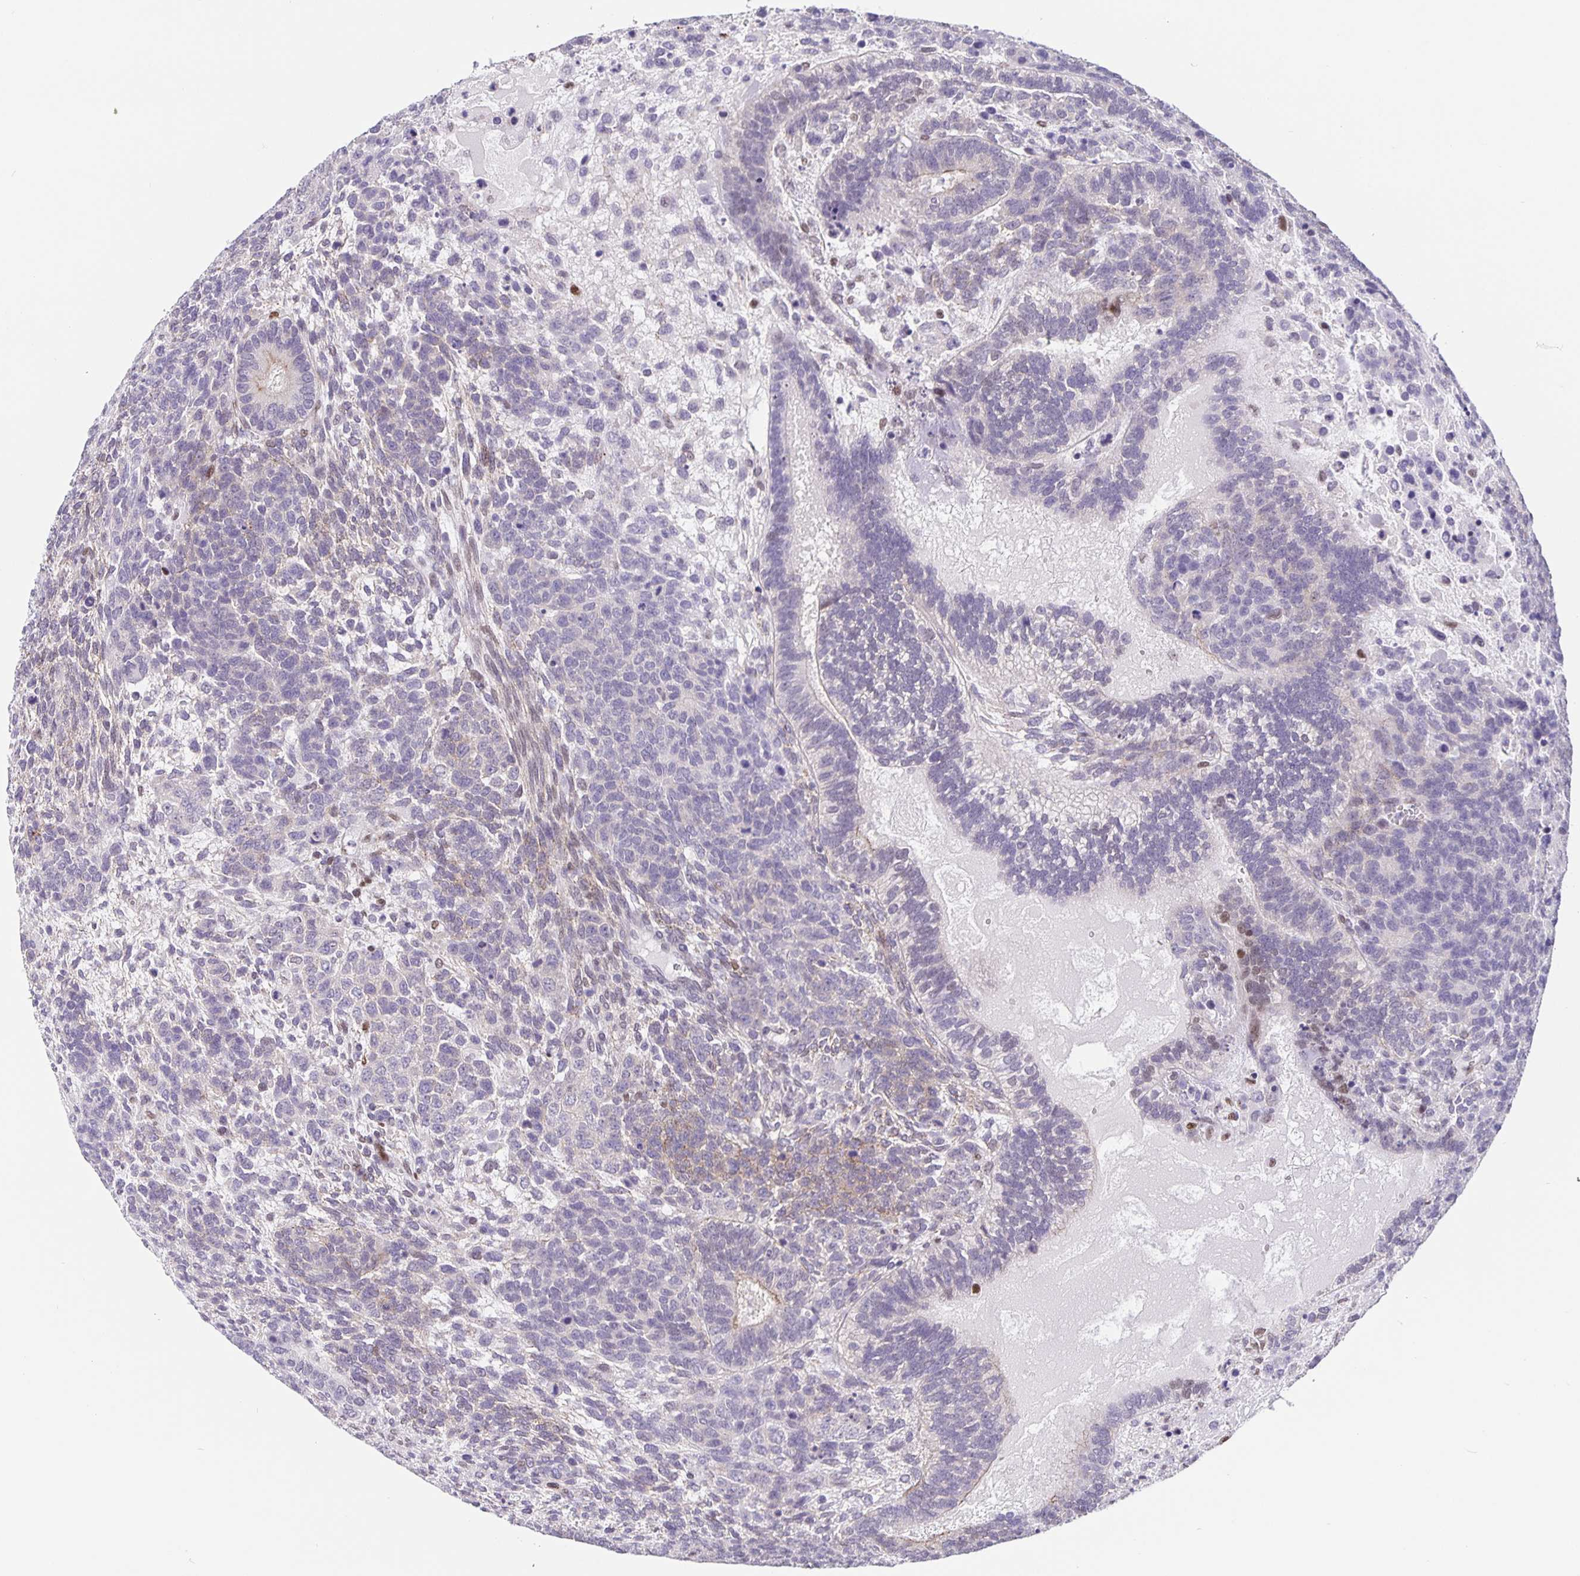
{"staining": {"intensity": "weak", "quantity": "<25%", "location": "cytoplasmic/membranous"}, "tissue": "testis cancer", "cell_type": "Tumor cells", "image_type": "cancer", "snomed": [{"axis": "morphology", "description": "Normal tissue, NOS"}, {"axis": "morphology", "description": "Carcinoma, Embryonal, NOS"}, {"axis": "topography", "description": "Testis"}, {"axis": "topography", "description": "Epididymis"}], "caption": "Micrograph shows no protein expression in tumor cells of testis embryonal carcinoma tissue. The staining was performed using DAB (3,3'-diaminobenzidine) to visualize the protein expression in brown, while the nuclei were stained in blue with hematoxylin (Magnification: 20x).", "gene": "FOSL2", "patient": {"sex": "male", "age": 23}}